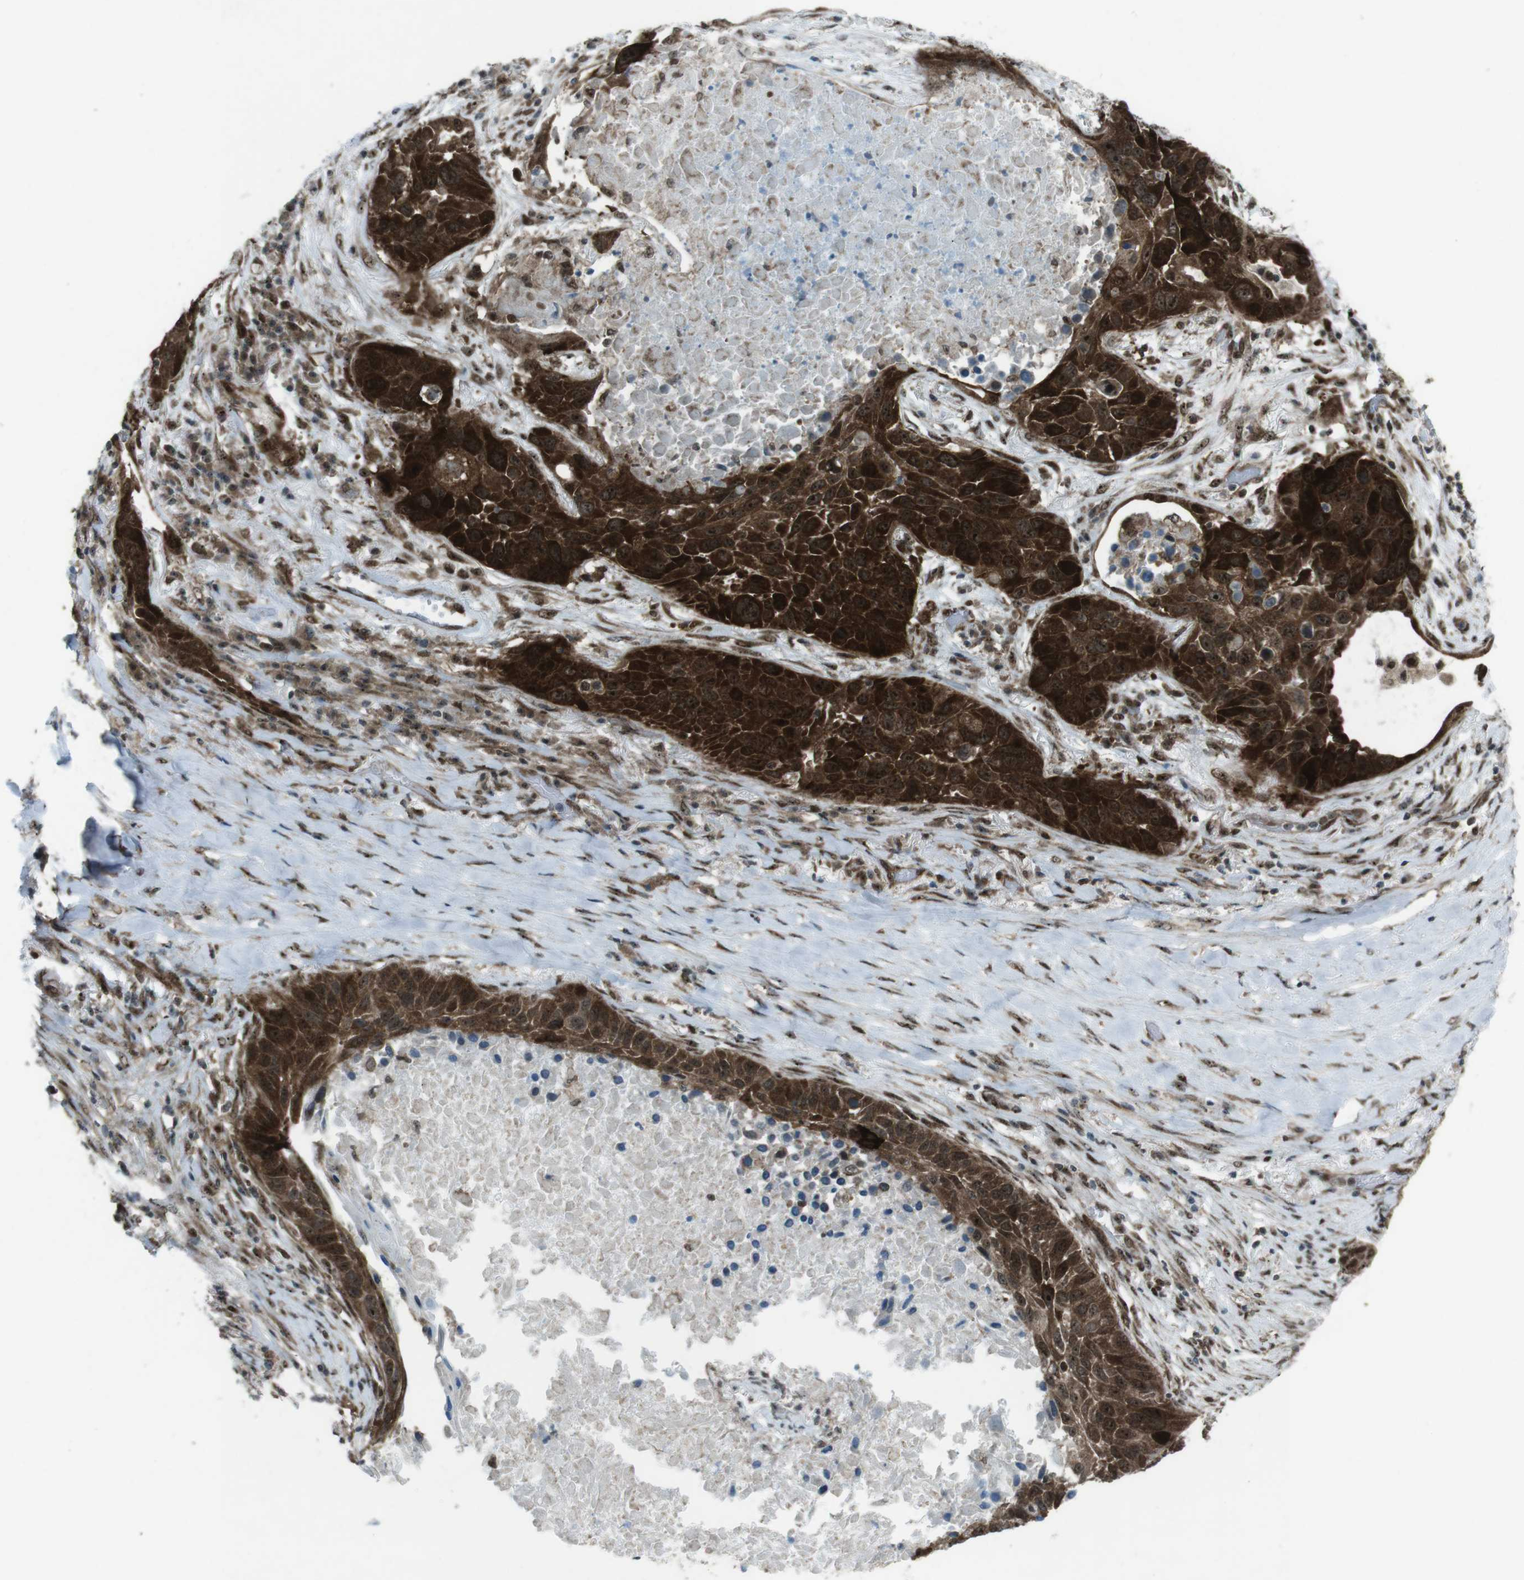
{"staining": {"intensity": "strong", "quantity": ">75%", "location": "cytoplasmic/membranous"}, "tissue": "lung cancer", "cell_type": "Tumor cells", "image_type": "cancer", "snomed": [{"axis": "morphology", "description": "Squamous cell carcinoma, NOS"}, {"axis": "topography", "description": "Lung"}], "caption": "A histopathology image of lung cancer (squamous cell carcinoma) stained for a protein displays strong cytoplasmic/membranous brown staining in tumor cells. (DAB (3,3'-diaminobenzidine) IHC with brightfield microscopy, high magnification).", "gene": "CSNK1D", "patient": {"sex": "male", "age": 57}}